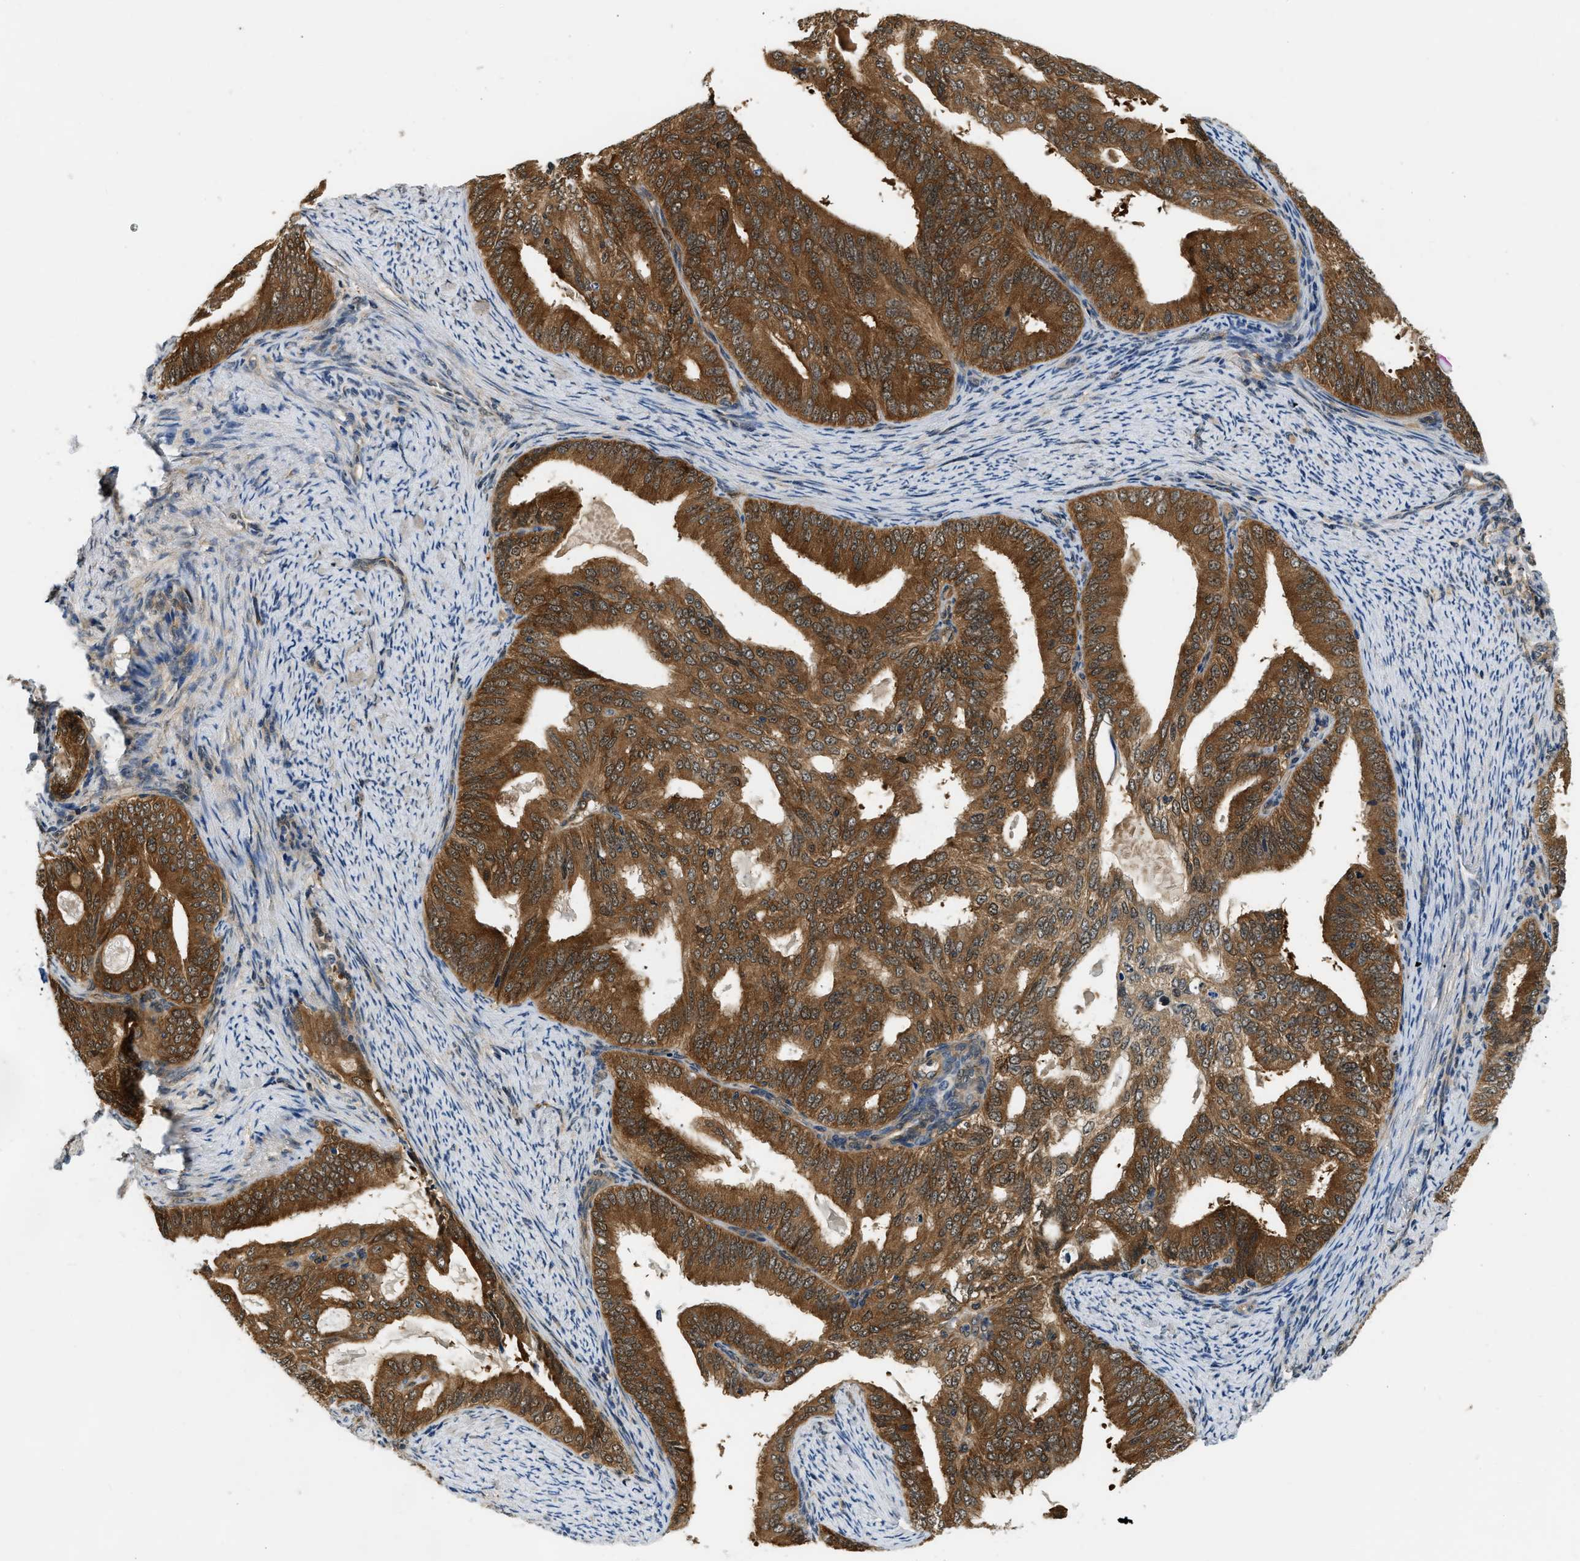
{"staining": {"intensity": "strong", "quantity": ">75%", "location": "cytoplasmic/membranous,nuclear"}, "tissue": "endometrial cancer", "cell_type": "Tumor cells", "image_type": "cancer", "snomed": [{"axis": "morphology", "description": "Adenocarcinoma, NOS"}, {"axis": "topography", "description": "Endometrium"}], "caption": "Human endometrial adenocarcinoma stained with a protein marker displays strong staining in tumor cells.", "gene": "EIF4EBP2", "patient": {"sex": "female", "age": 58}}